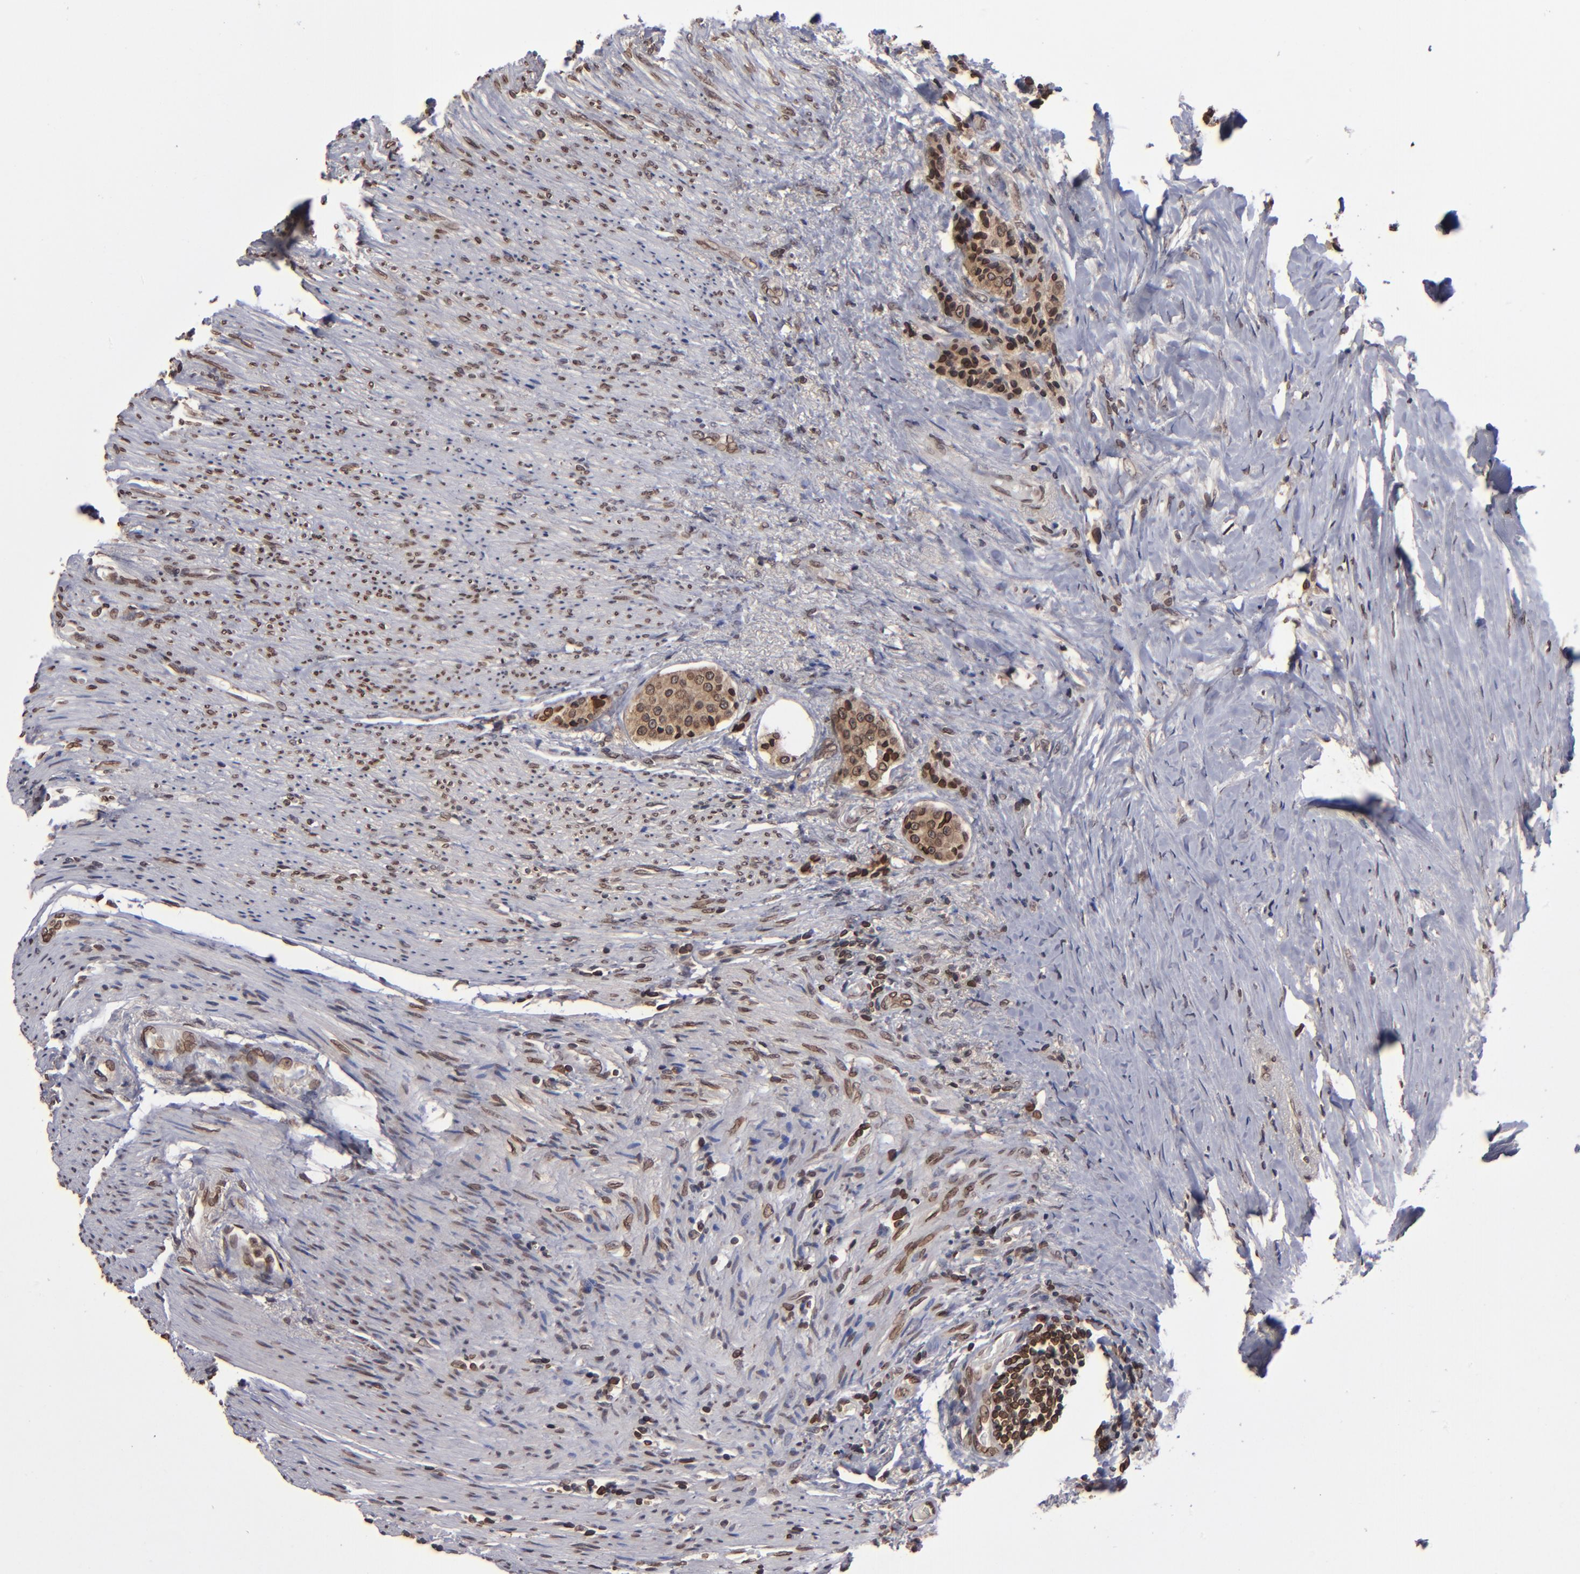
{"staining": {"intensity": "moderate", "quantity": ">75%", "location": "cytoplasmic/membranous,nuclear"}, "tissue": "carcinoid", "cell_type": "Tumor cells", "image_type": "cancer", "snomed": [{"axis": "morphology", "description": "Carcinoid, malignant, NOS"}, {"axis": "topography", "description": "Colon"}], "caption": "IHC of malignant carcinoid exhibits medium levels of moderate cytoplasmic/membranous and nuclear positivity in approximately >75% of tumor cells. (brown staining indicates protein expression, while blue staining denotes nuclei).", "gene": "AKT1", "patient": {"sex": "female", "age": 61}}